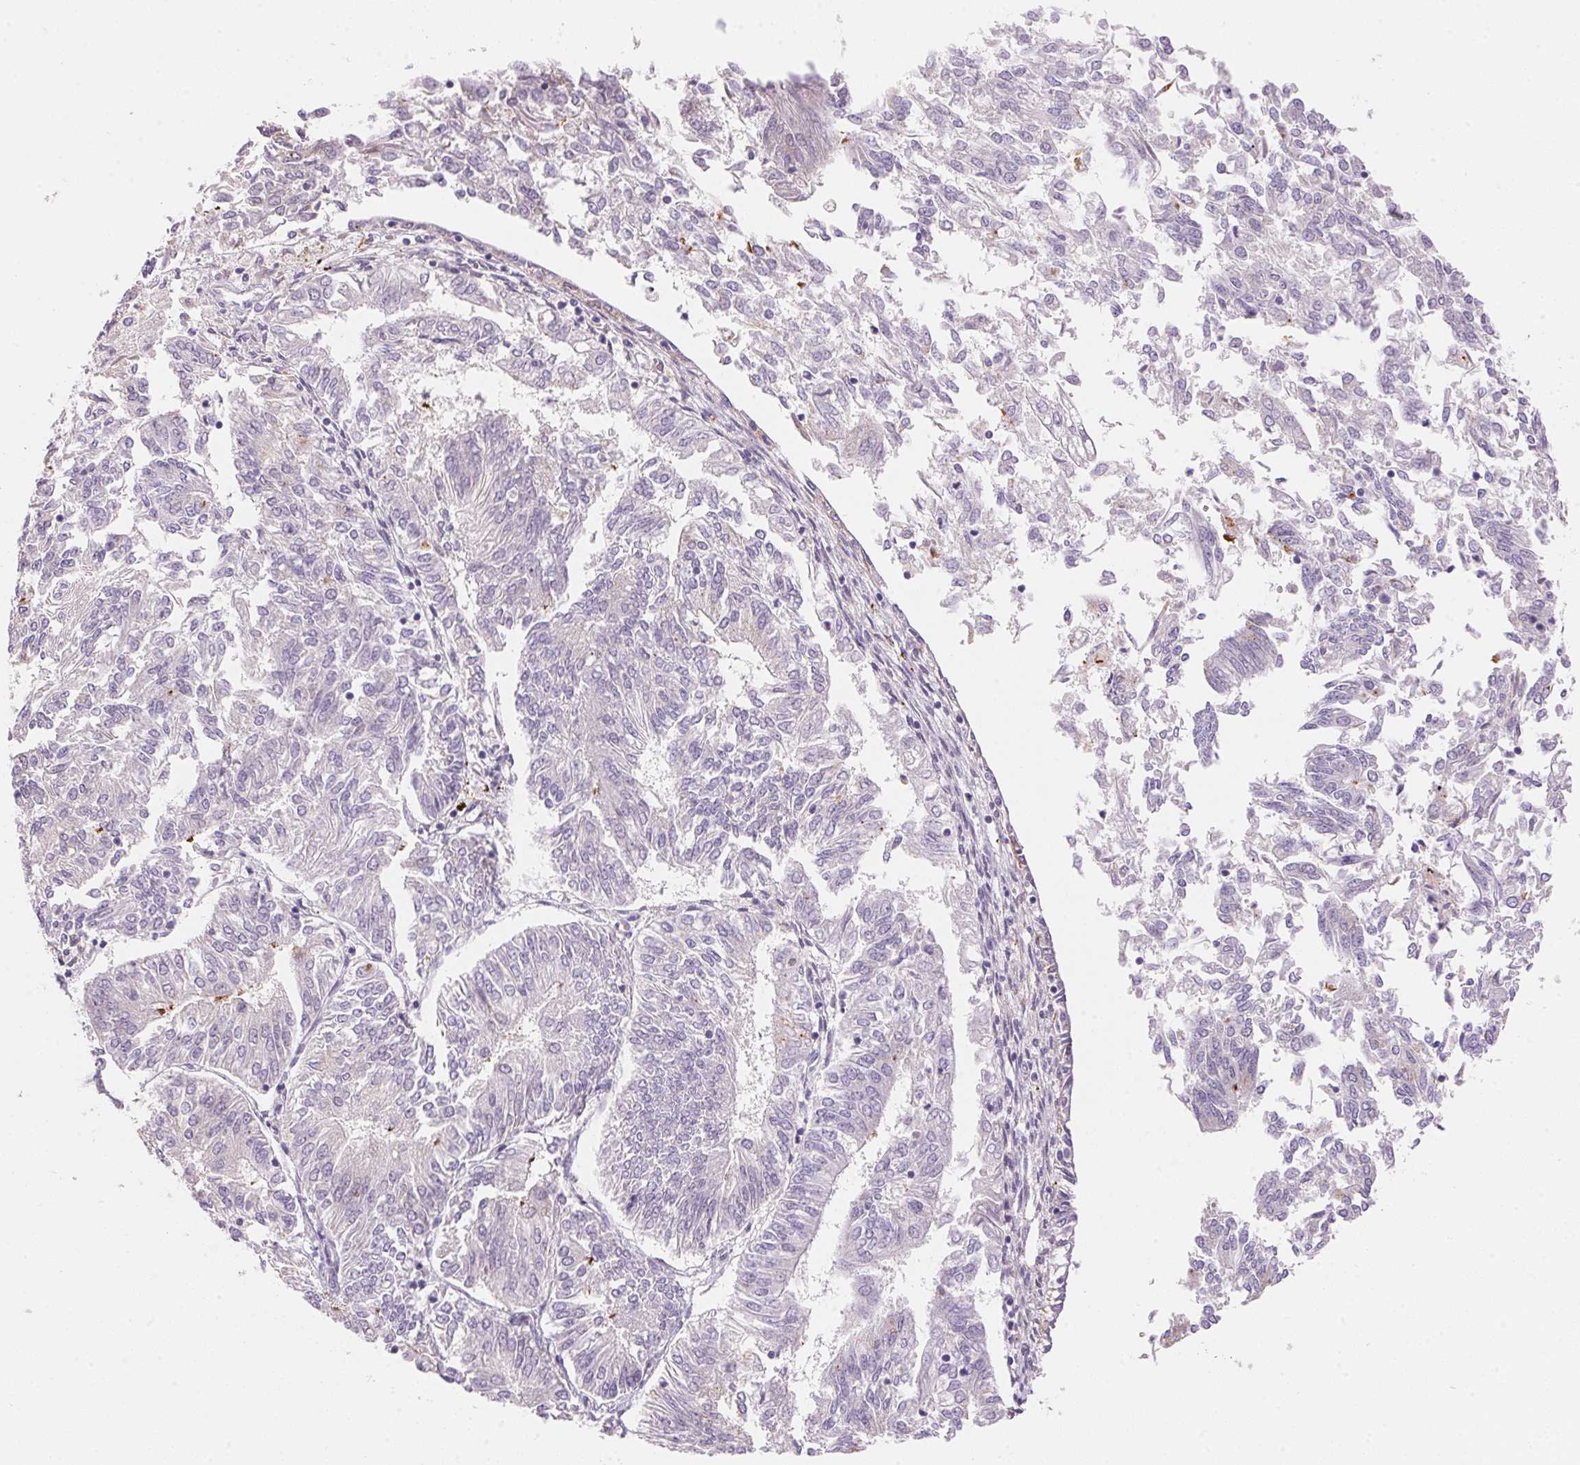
{"staining": {"intensity": "negative", "quantity": "none", "location": "none"}, "tissue": "endometrial cancer", "cell_type": "Tumor cells", "image_type": "cancer", "snomed": [{"axis": "morphology", "description": "Adenocarcinoma, NOS"}, {"axis": "topography", "description": "Endometrium"}], "caption": "This is a histopathology image of immunohistochemistry (IHC) staining of endometrial adenocarcinoma, which shows no expression in tumor cells. (Brightfield microscopy of DAB (3,3'-diaminobenzidine) immunohistochemistry (IHC) at high magnification).", "gene": "TEKT1", "patient": {"sex": "female", "age": 58}}